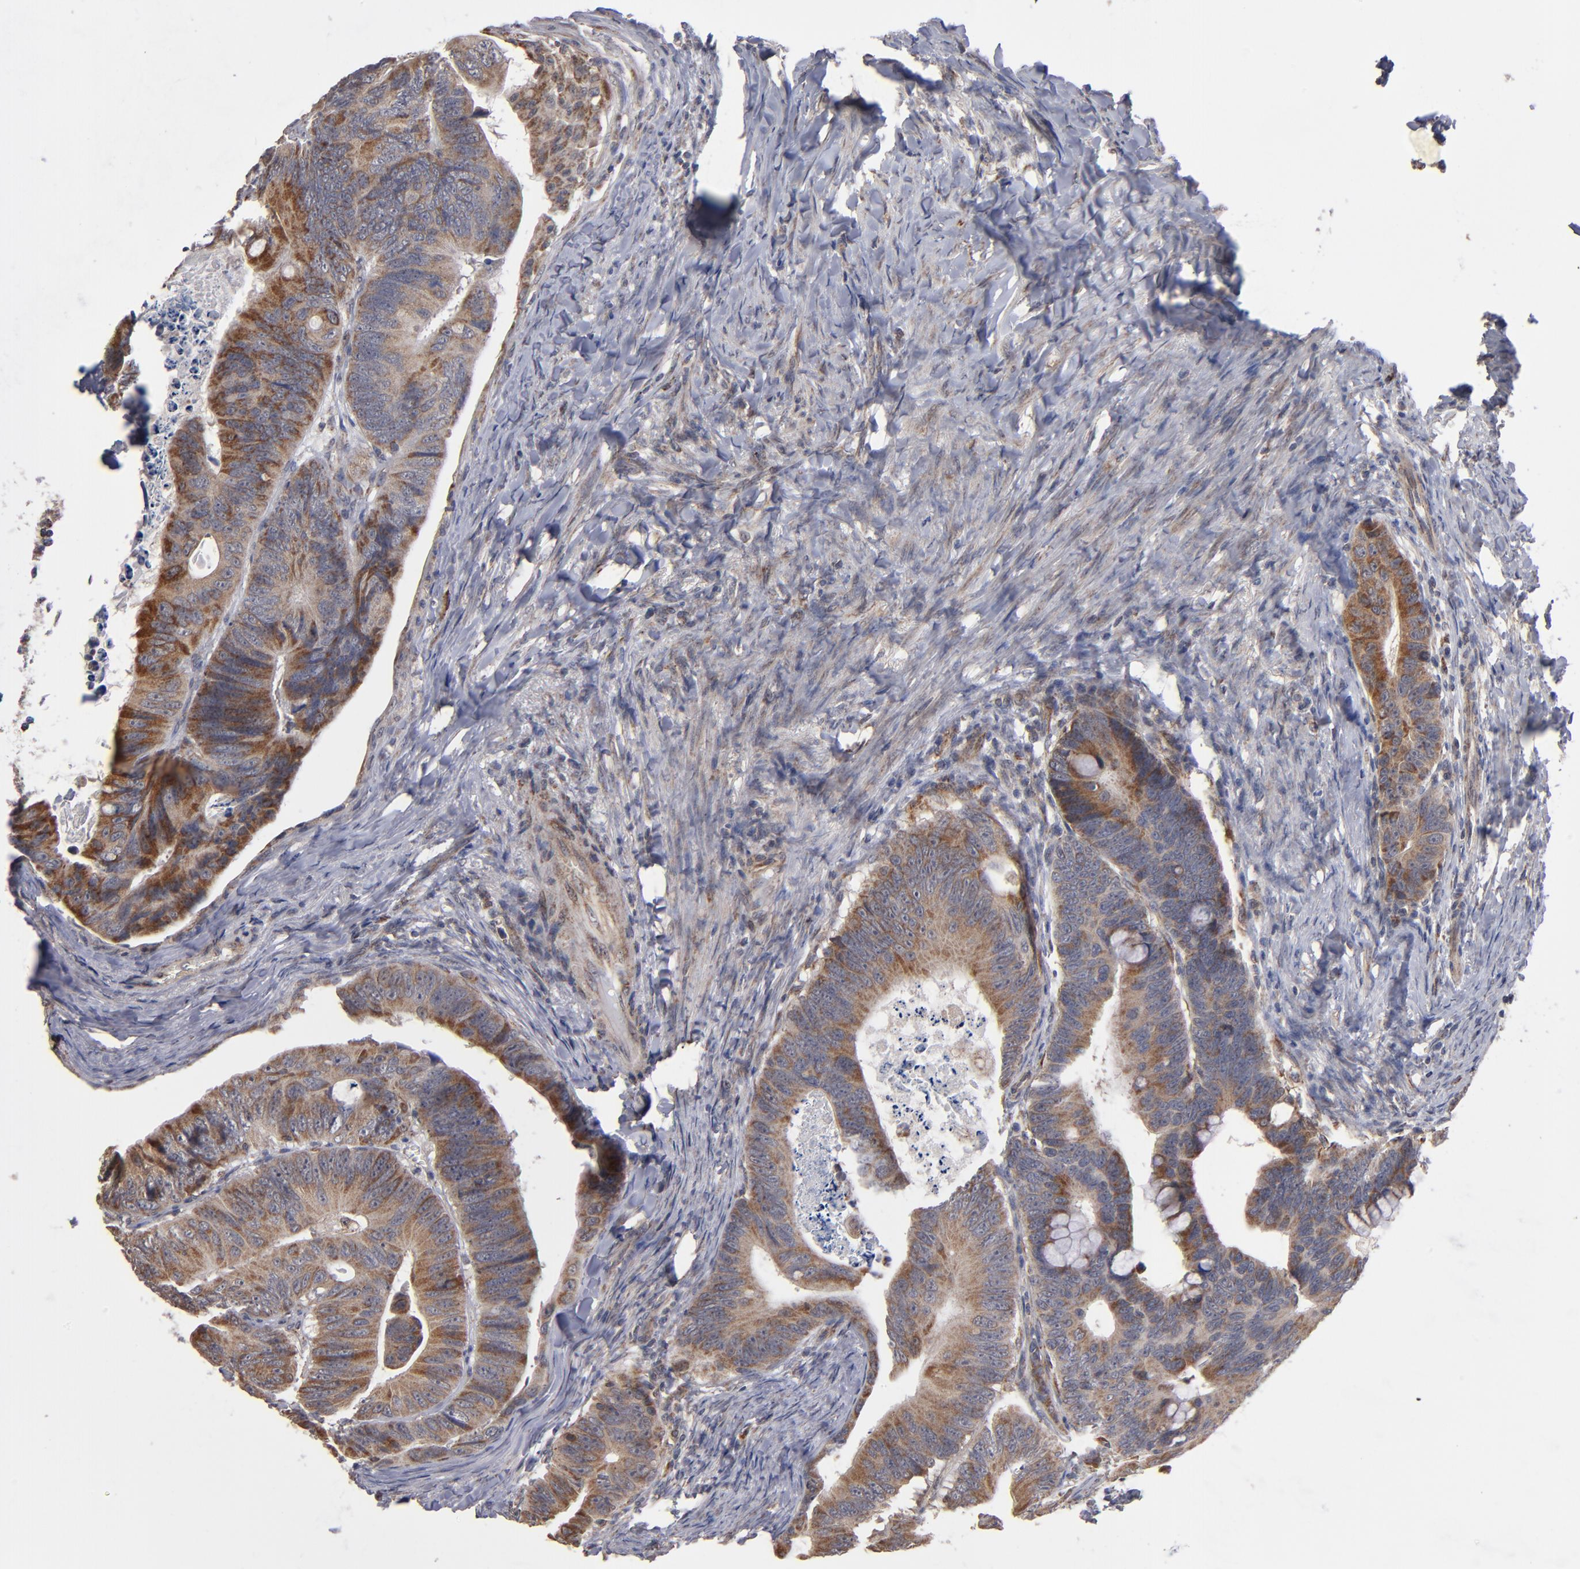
{"staining": {"intensity": "moderate", "quantity": ">75%", "location": "cytoplasmic/membranous"}, "tissue": "colorectal cancer", "cell_type": "Tumor cells", "image_type": "cancer", "snomed": [{"axis": "morphology", "description": "Adenocarcinoma, NOS"}, {"axis": "topography", "description": "Colon"}], "caption": "Protein expression analysis of colorectal cancer (adenocarcinoma) reveals moderate cytoplasmic/membranous staining in approximately >75% of tumor cells.", "gene": "MIPOL1", "patient": {"sex": "female", "age": 55}}